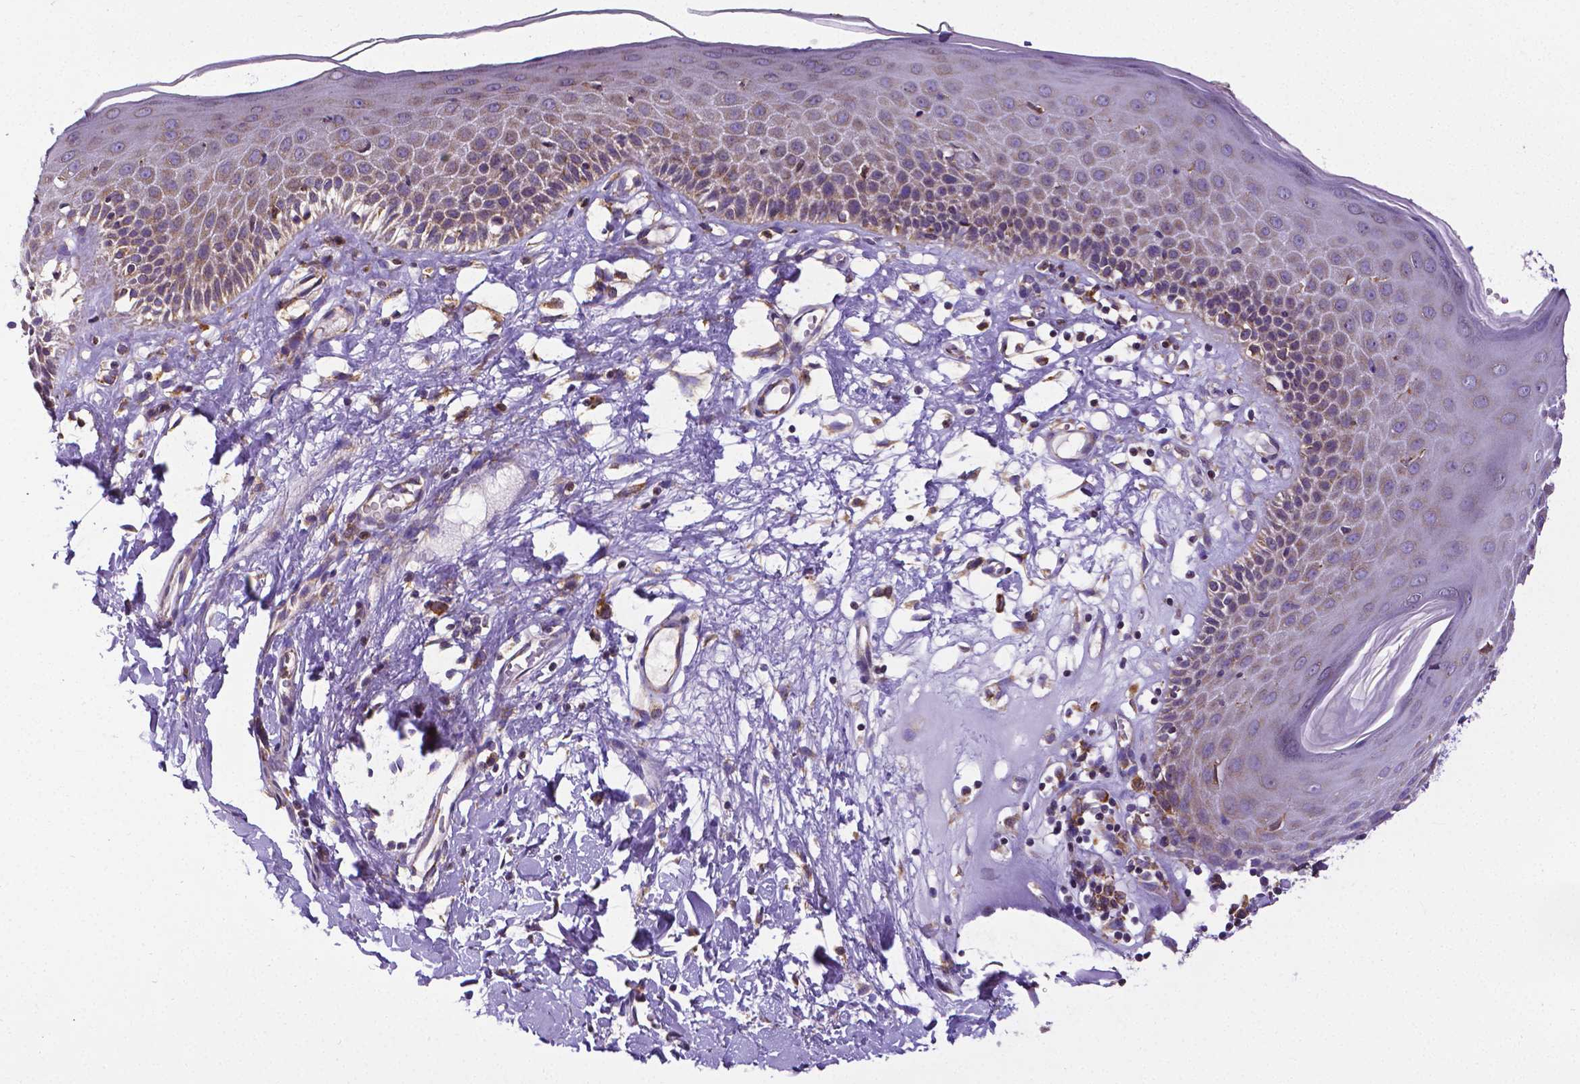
{"staining": {"intensity": "moderate", "quantity": "<25%", "location": "cytoplasmic/membranous"}, "tissue": "skin", "cell_type": "Epidermal cells", "image_type": "normal", "snomed": [{"axis": "morphology", "description": "Normal tissue, NOS"}, {"axis": "topography", "description": "Vulva"}], "caption": "Protein expression analysis of unremarkable skin shows moderate cytoplasmic/membranous expression in about <25% of epidermal cells. (IHC, brightfield microscopy, high magnification).", "gene": "MTDH", "patient": {"sex": "female", "age": 68}}